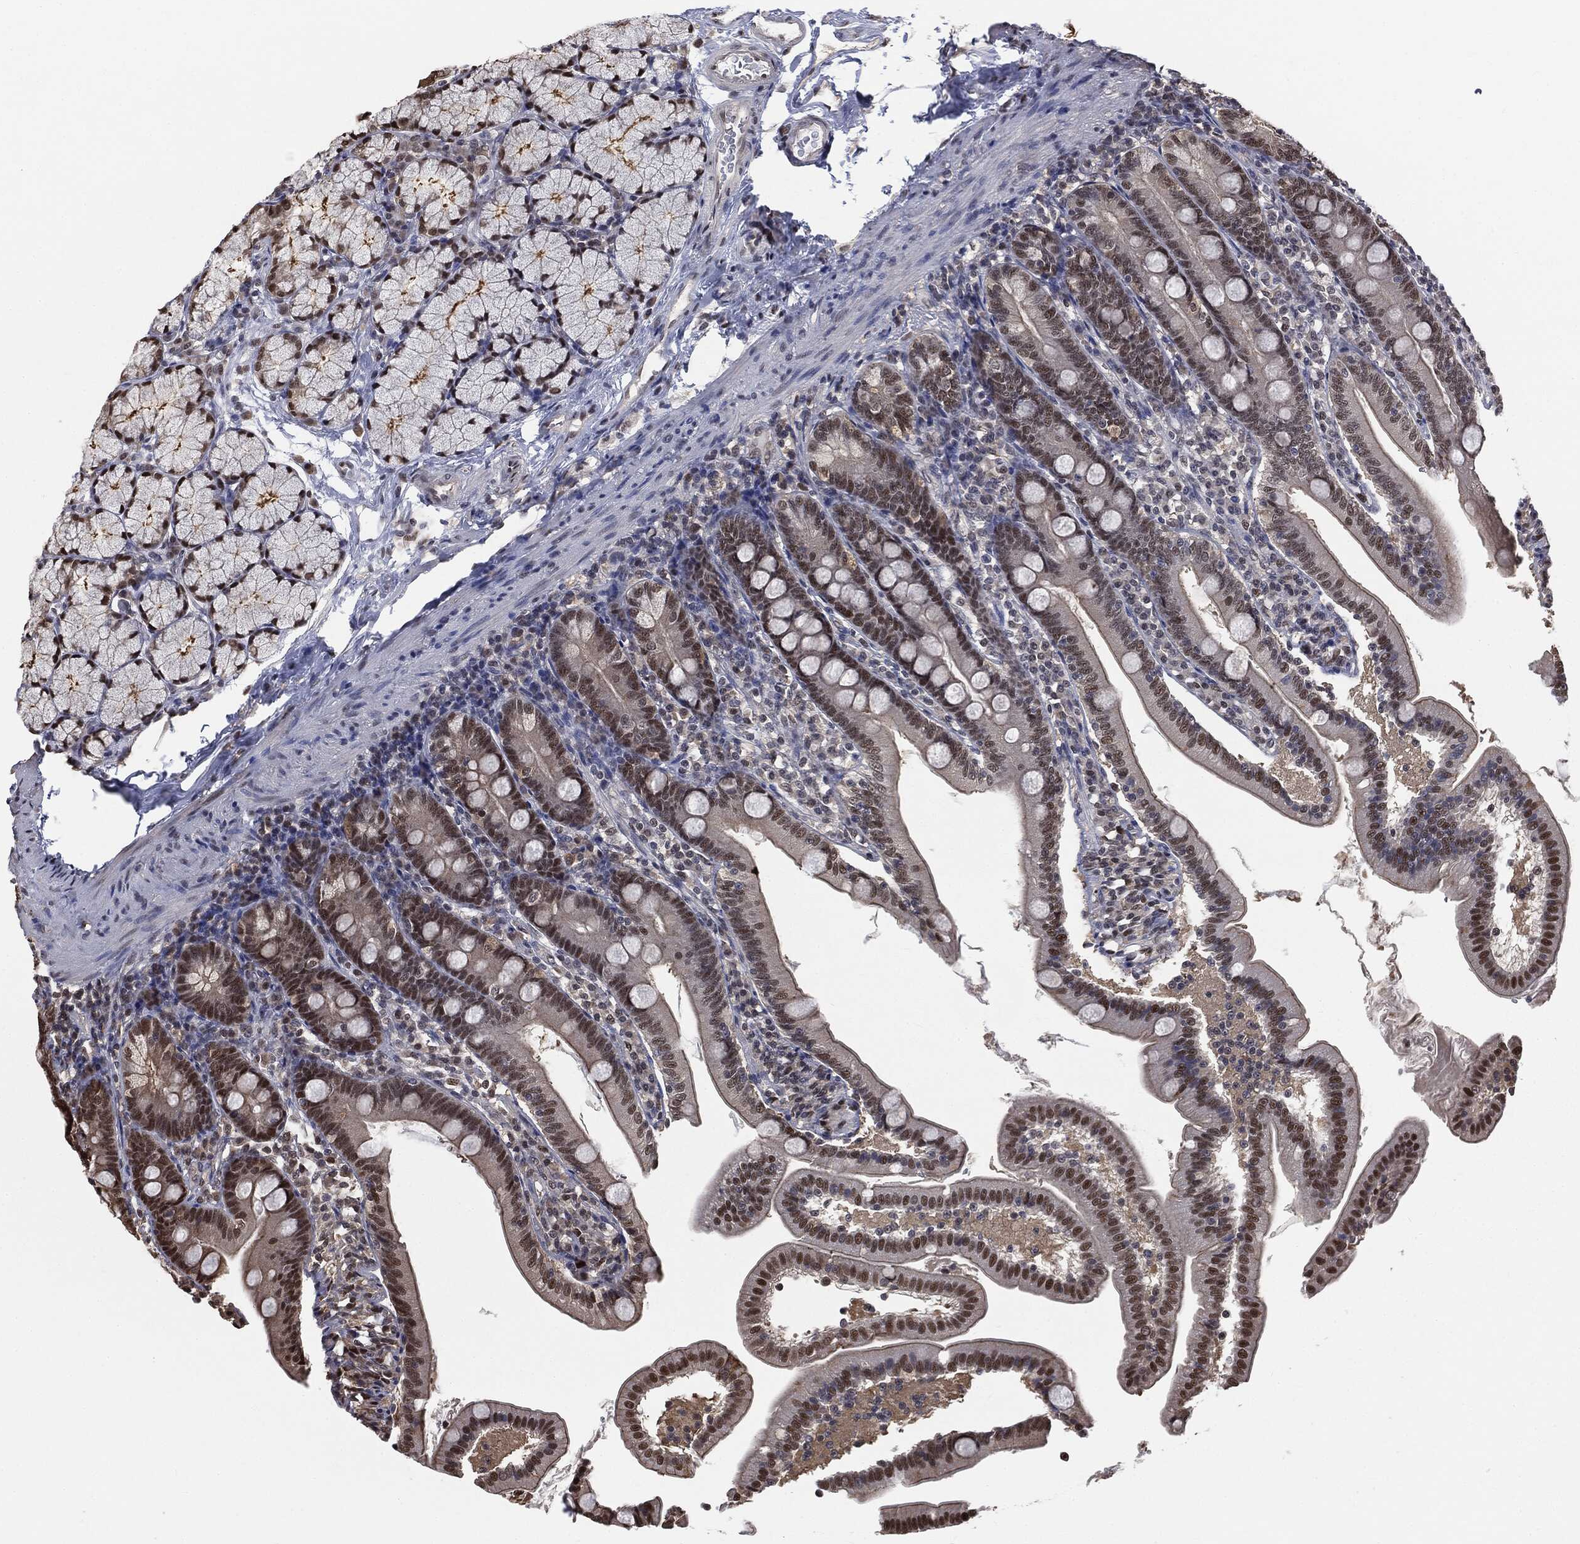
{"staining": {"intensity": "strong", "quantity": "25%-75%", "location": "nuclear"}, "tissue": "duodenum", "cell_type": "Glandular cells", "image_type": "normal", "snomed": [{"axis": "morphology", "description": "Normal tissue, NOS"}, {"axis": "topography", "description": "Duodenum"}], "caption": "High-power microscopy captured an immunohistochemistry (IHC) photomicrograph of unremarkable duodenum, revealing strong nuclear positivity in about 25%-75% of glandular cells. (DAB (3,3'-diaminobenzidine) IHC, brown staining for protein, blue staining for nuclei).", "gene": "SHLD2", "patient": {"sex": "female", "age": 67}}